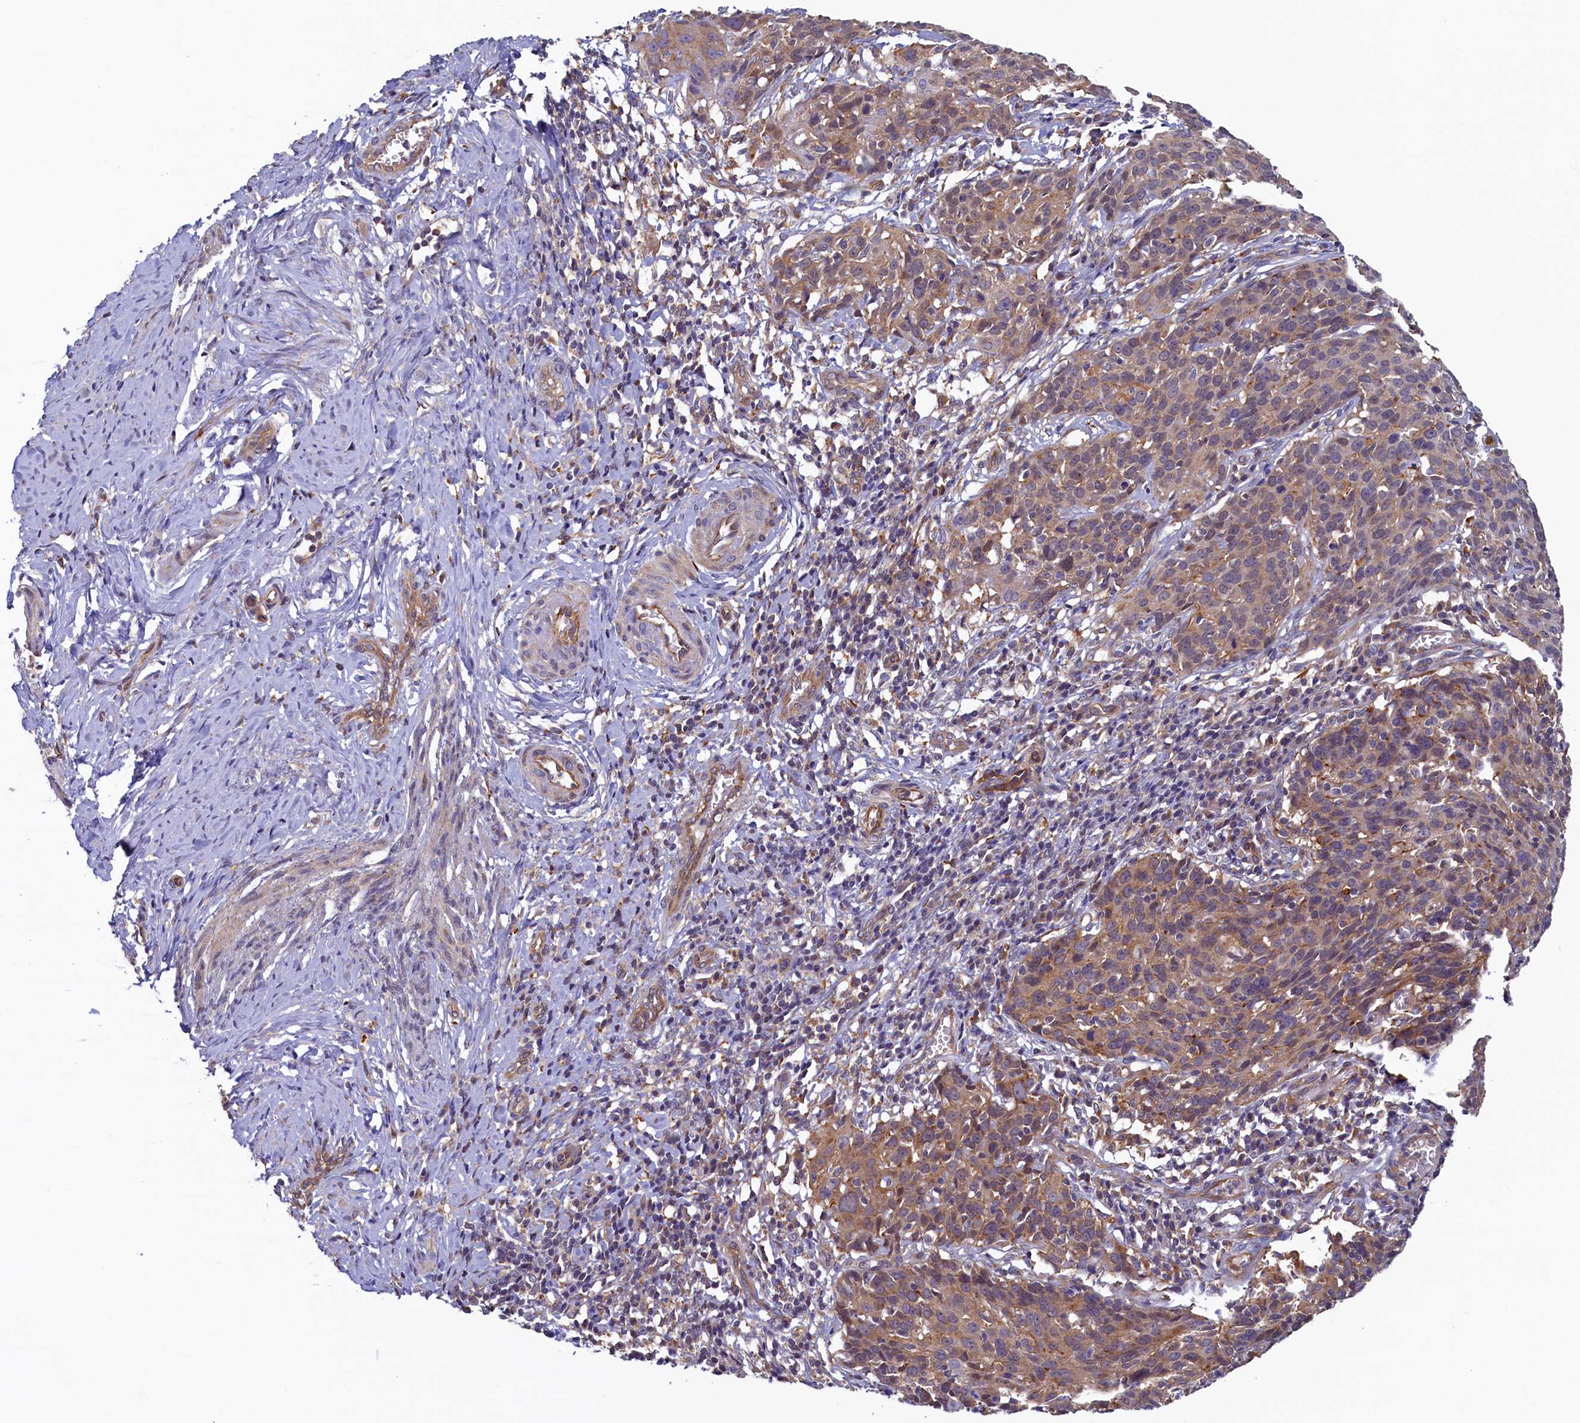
{"staining": {"intensity": "weak", "quantity": ">75%", "location": "cytoplasmic/membranous"}, "tissue": "cervical cancer", "cell_type": "Tumor cells", "image_type": "cancer", "snomed": [{"axis": "morphology", "description": "Squamous cell carcinoma, NOS"}, {"axis": "topography", "description": "Cervix"}], "caption": "Protein staining by immunohistochemistry reveals weak cytoplasmic/membranous staining in about >75% of tumor cells in cervical cancer. (DAB (3,3'-diaminobenzidine) = brown stain, brightfield microscopy at high magnification).", "gene": "STX12", "patient": {"sex": "female", "age": 50}}